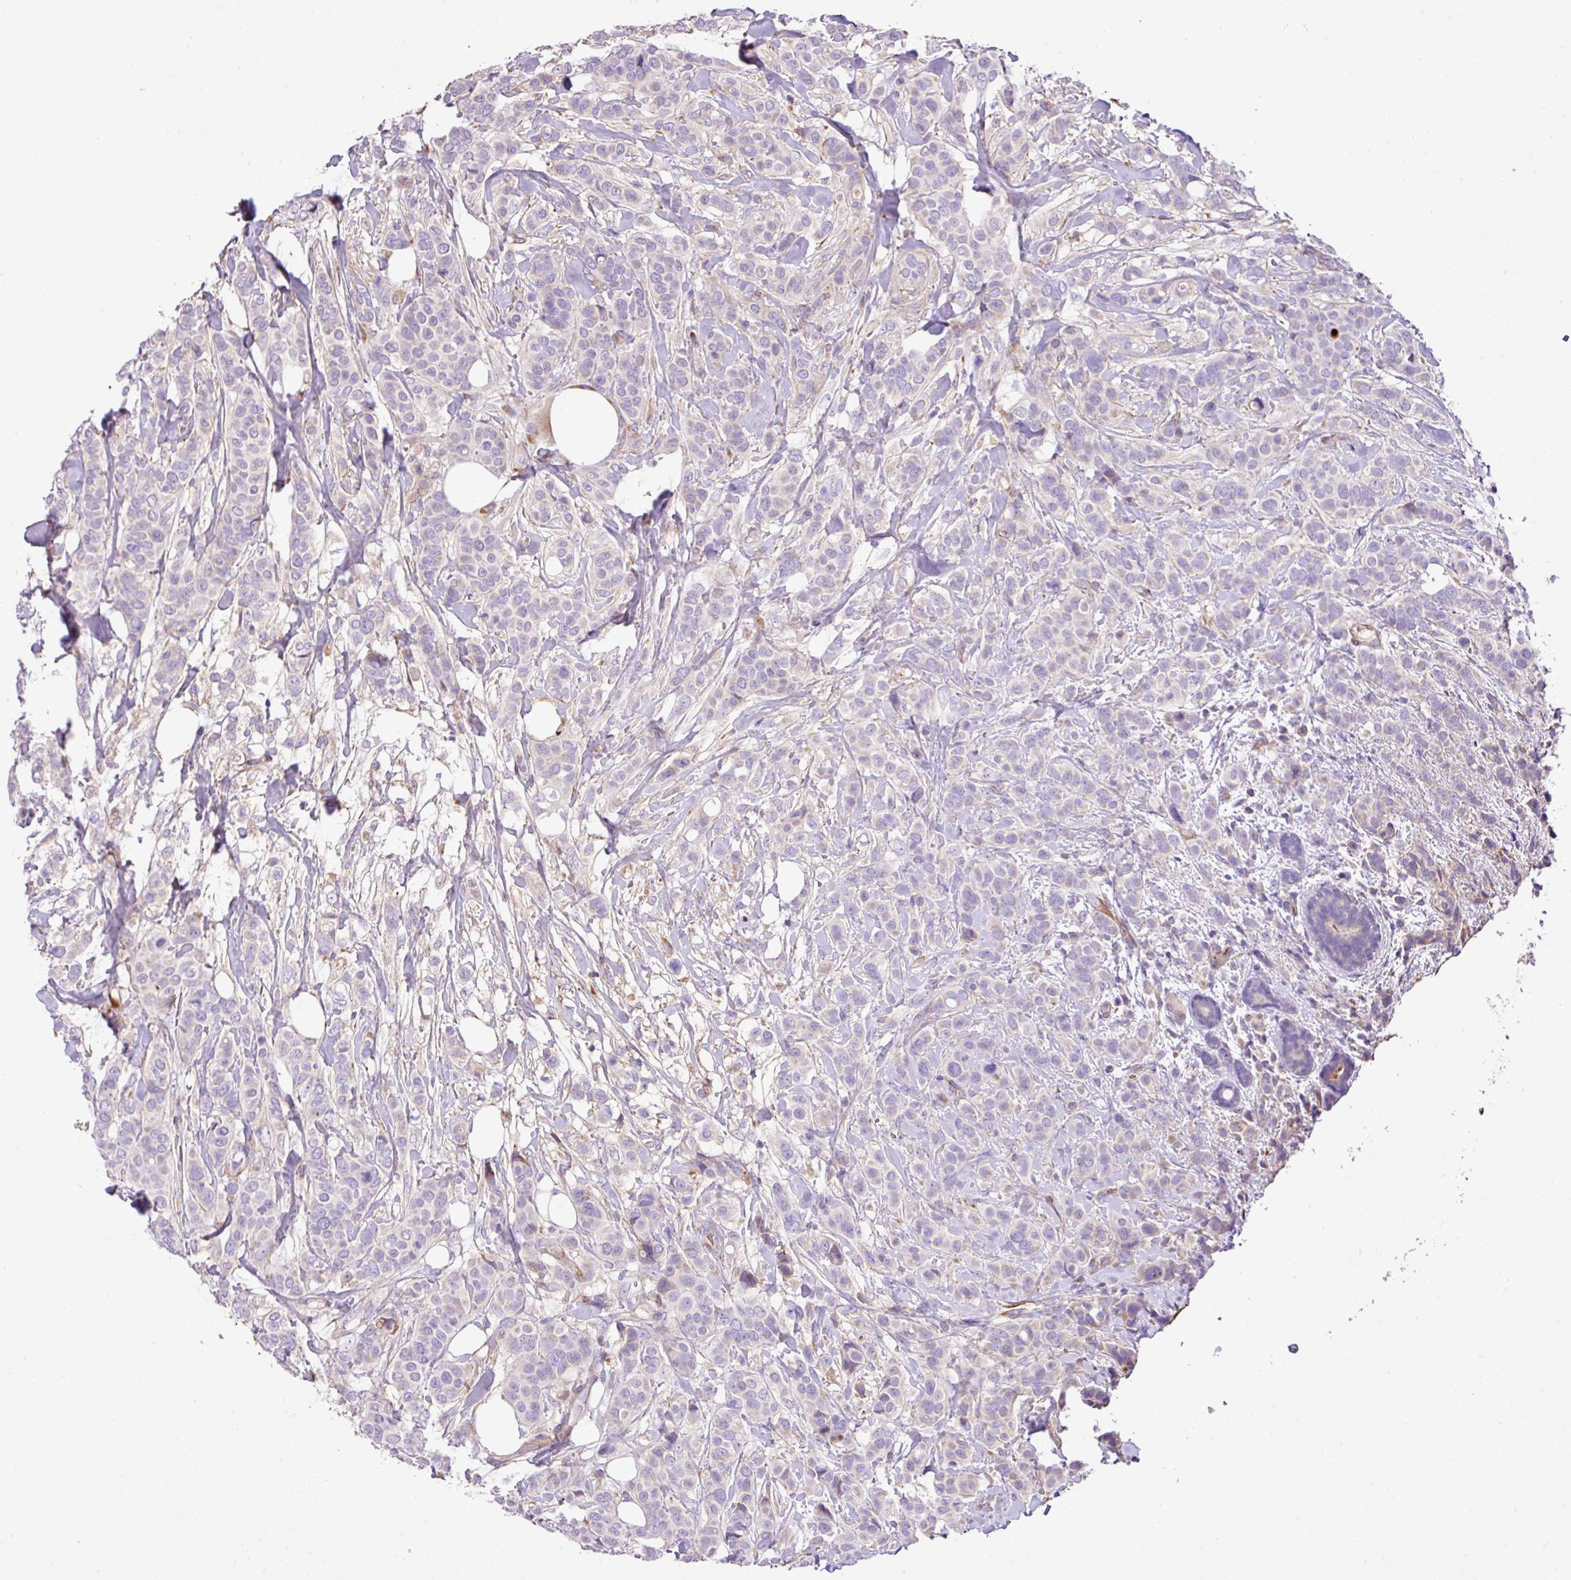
{"staining": {"intensity": "negative", "quantity": "none", "location": "none"}, "tissue": "breast cancer", "cell_type": "Tumor cells", "image_type": "cancer", "snomed": [{"axis": "morphology", "description": "Lobular carcinoma"}, {"axis": "topography", "description": "Breast"}], "caption": "A high-resolution image shows IHC staining of breast cancer, which demonstrates no significant positivity in tumor cells.", "gene": "CTXN2", "patient": {"sex": "female", "age": 51}}